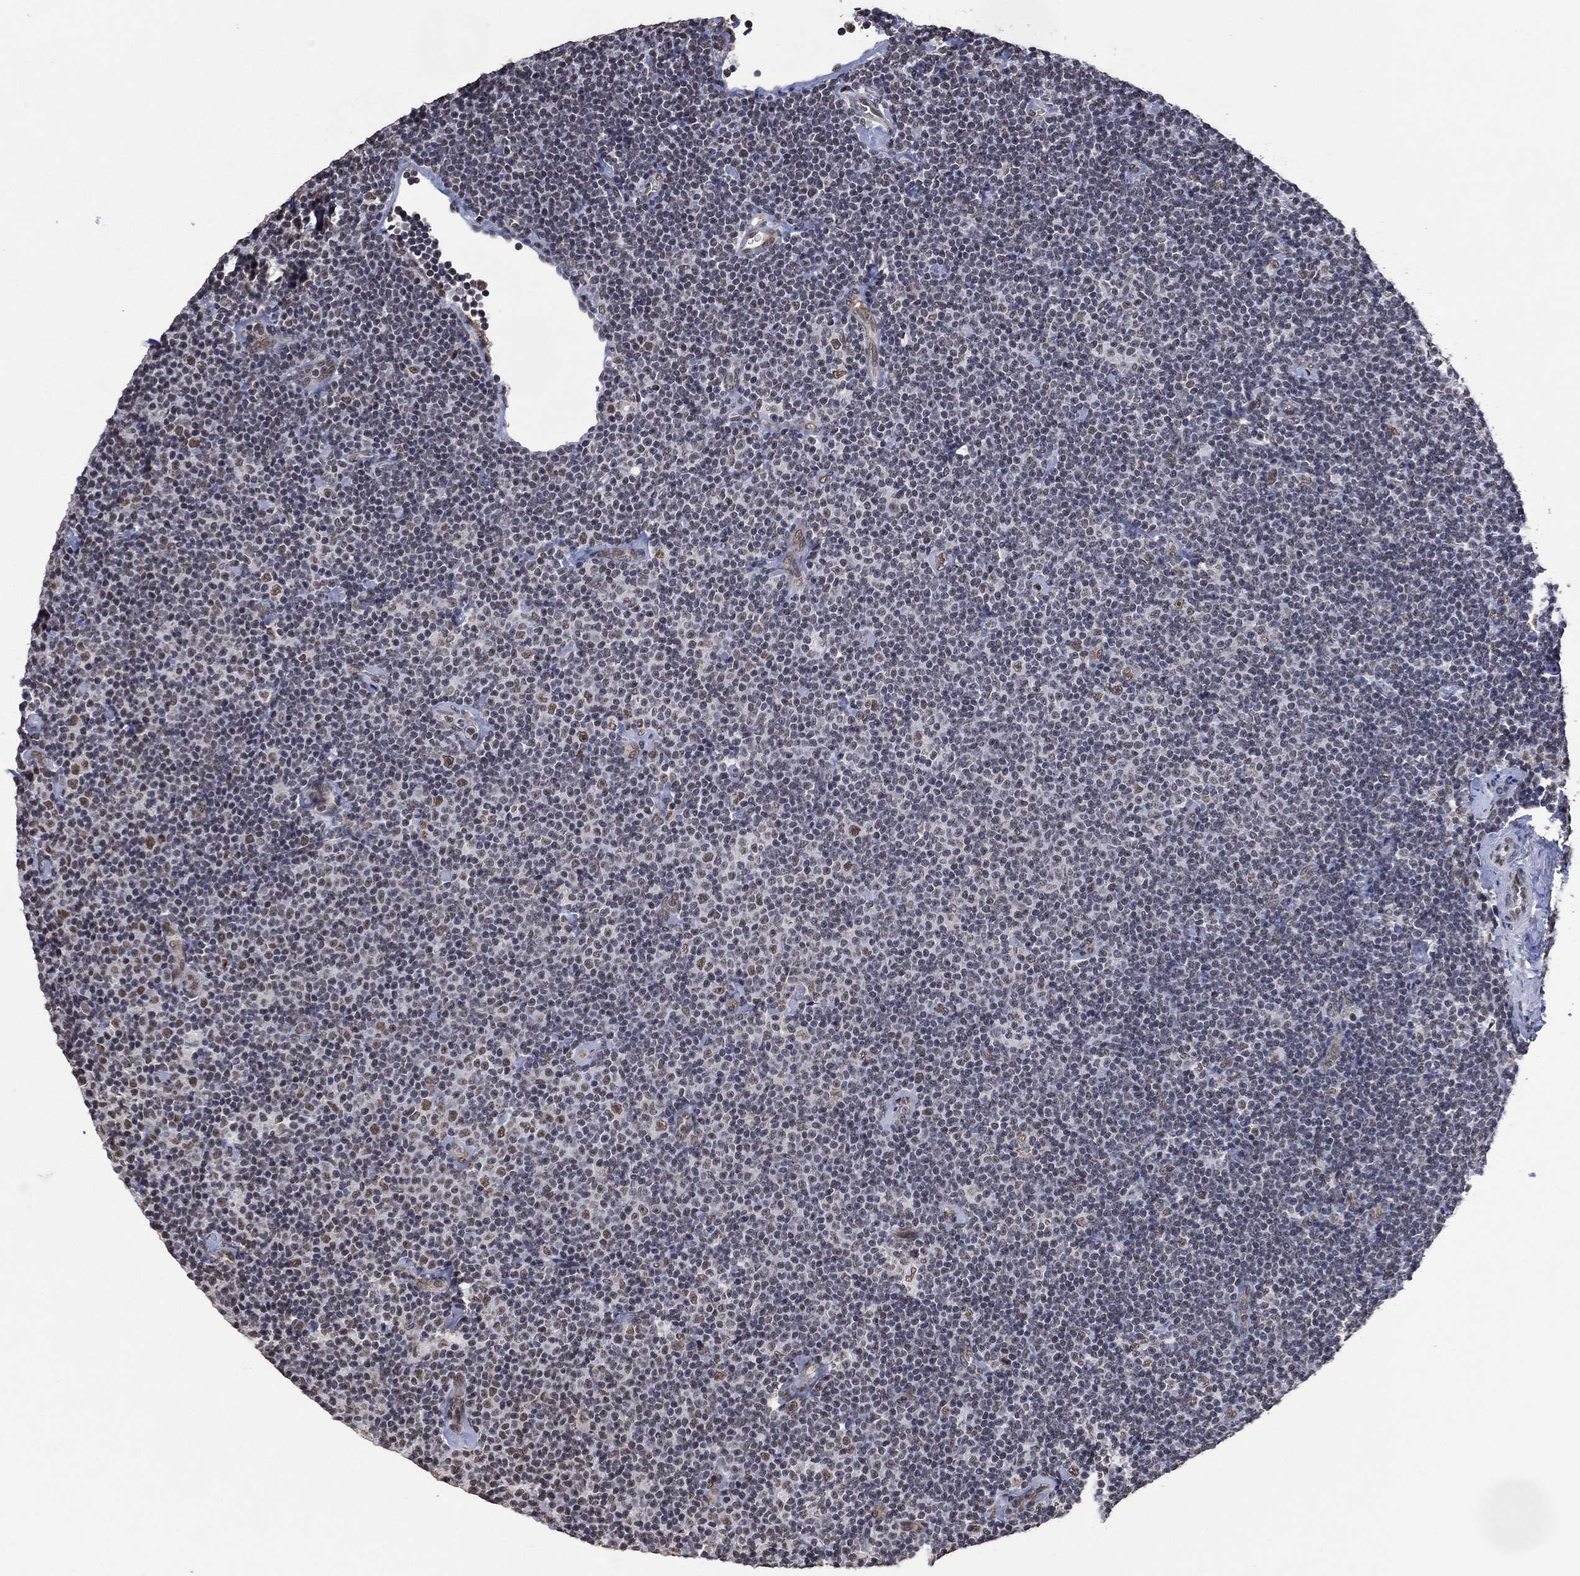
{"staining": {"intensity": "negative", "quantity": "none", "location": "none"}, "tissue": "lymphoma", "cell_type": "Tumor cells", "image_type": "cancer", "snomed": [{"axis": "morphology", "description": "Malignant lymphoma, non-Hodgkin's type, Low grade"}, {"axis": "topography", "description": "Lymph node"}], "caption": "High power microscopy histopathology image of an immunohistochemistry (IHC) image of lymphoma, revealing no significant expression in tumor cells.", "gene": "EHMT1", "patient": {"sex": "male", "age": 81}}